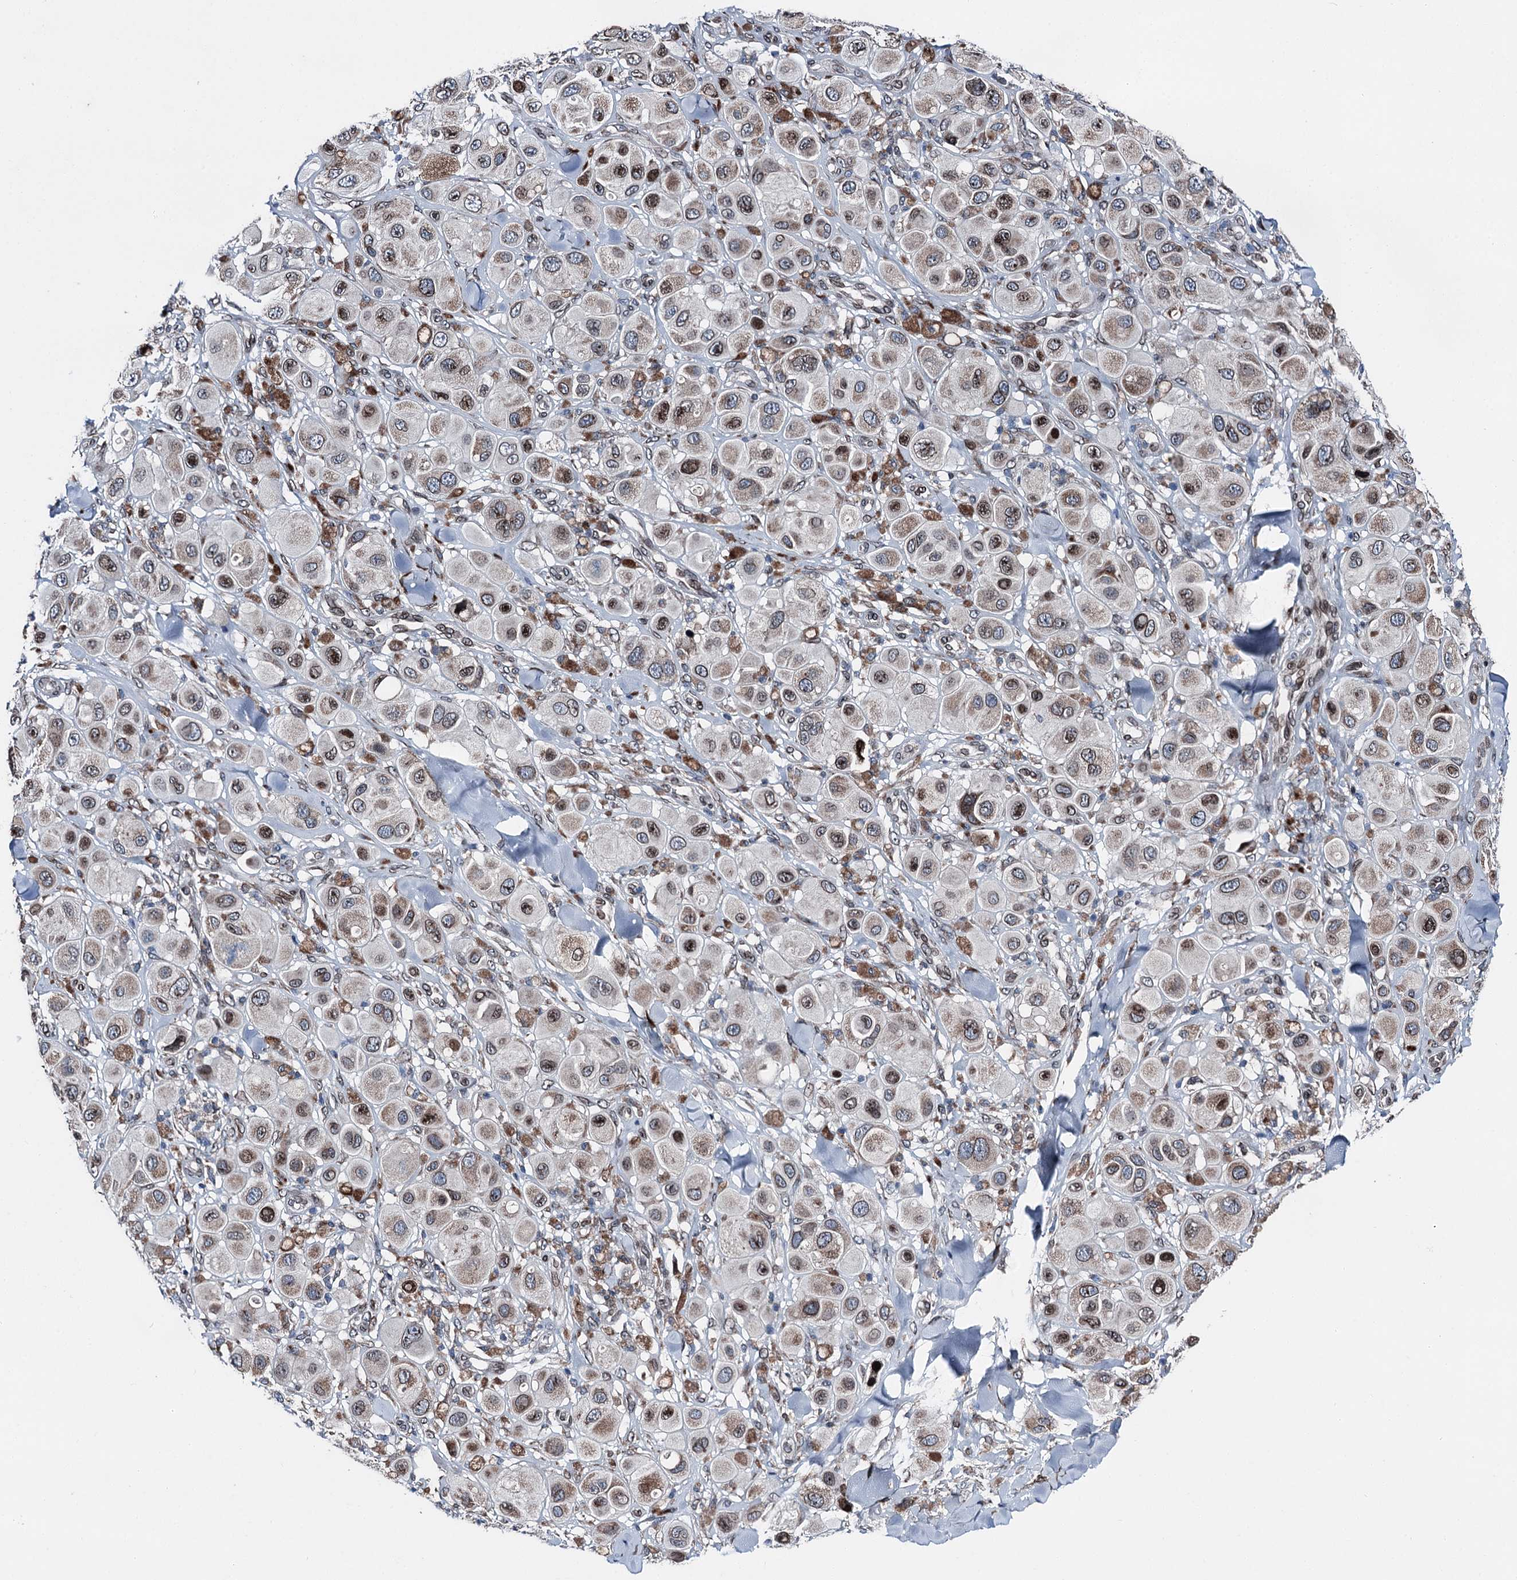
{"staining": {"intensity": "moderate", "quantity": "25%-75%", "location": "cytoplasmic/membranous,nuclear"}, "tissue": "melanoma", "cell_type": "Tumor cells", "image_type": "cancer", "snomed": [{"axis": "morphology", "description": "Malignant melanoma, Metastatic site"}, {"axis": "topography", "description": "Skin"}], "caption": "Melanoma tissue demonstrates moderate cytoplasmic/membranous and nuclear expression in approximately 25%-75% of tumor cells", "gene": "MRPL14", "patient": {"sex": "male", "age": 41}}